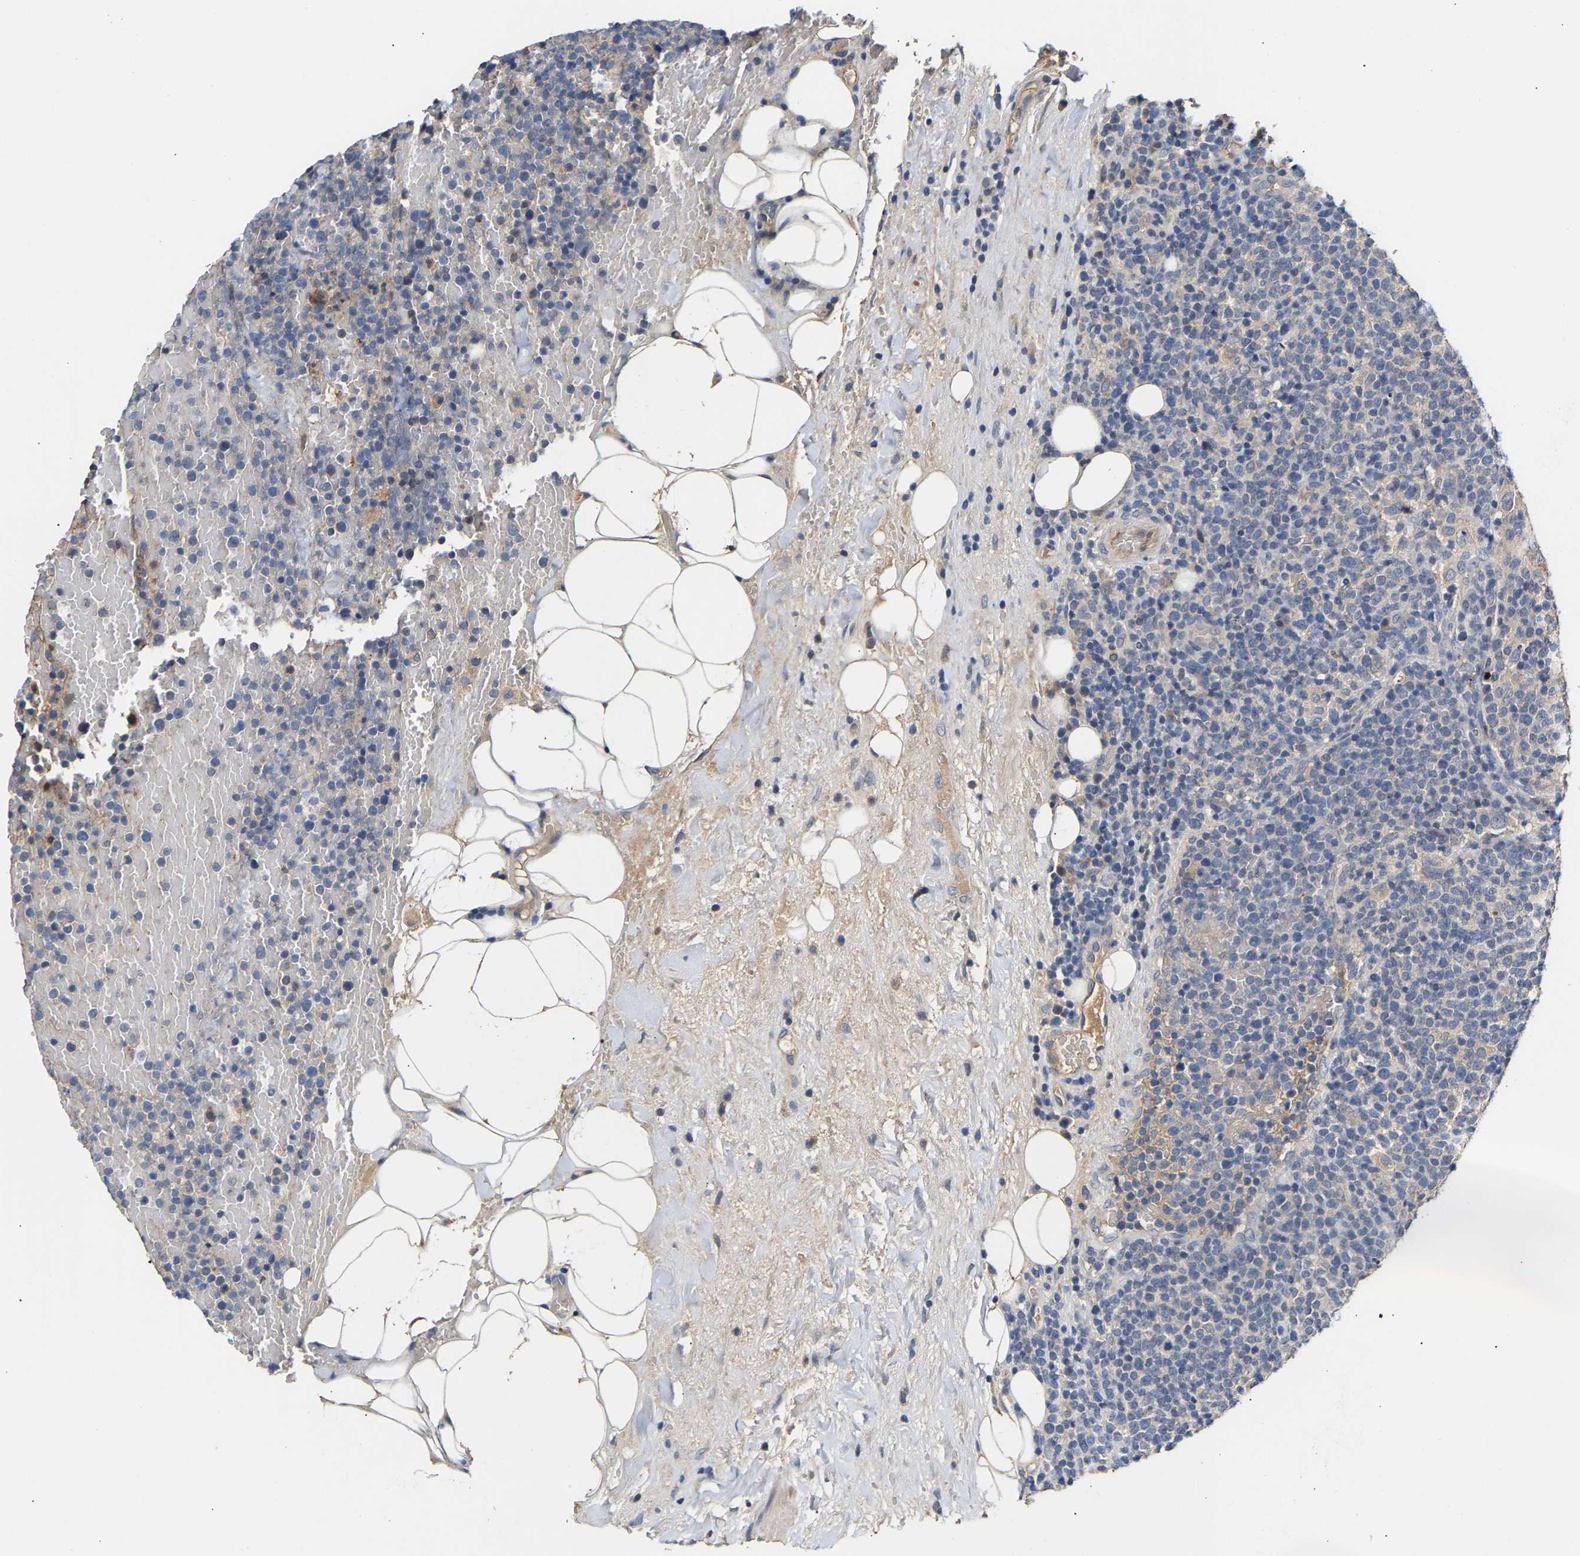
{"staining": {"intensity": "weak", "quantity": "<25%", "location": "cytoplasmic/membranous"}, "tissue": "lymphoma", "cell_type": "Tumor cells", "image_type": "cancer", "snomed": [{"axis": "morphology", "description": "Malignant lymphoma, non-Hodgkin's type, High grade"}, {"axis": "topography", "description": "Lymph node"}], "caption": "The image displays no staining of tumor cells in lymphoma.", "gene": "KASH5", "patient": {"sex": "male", "age": 61}}